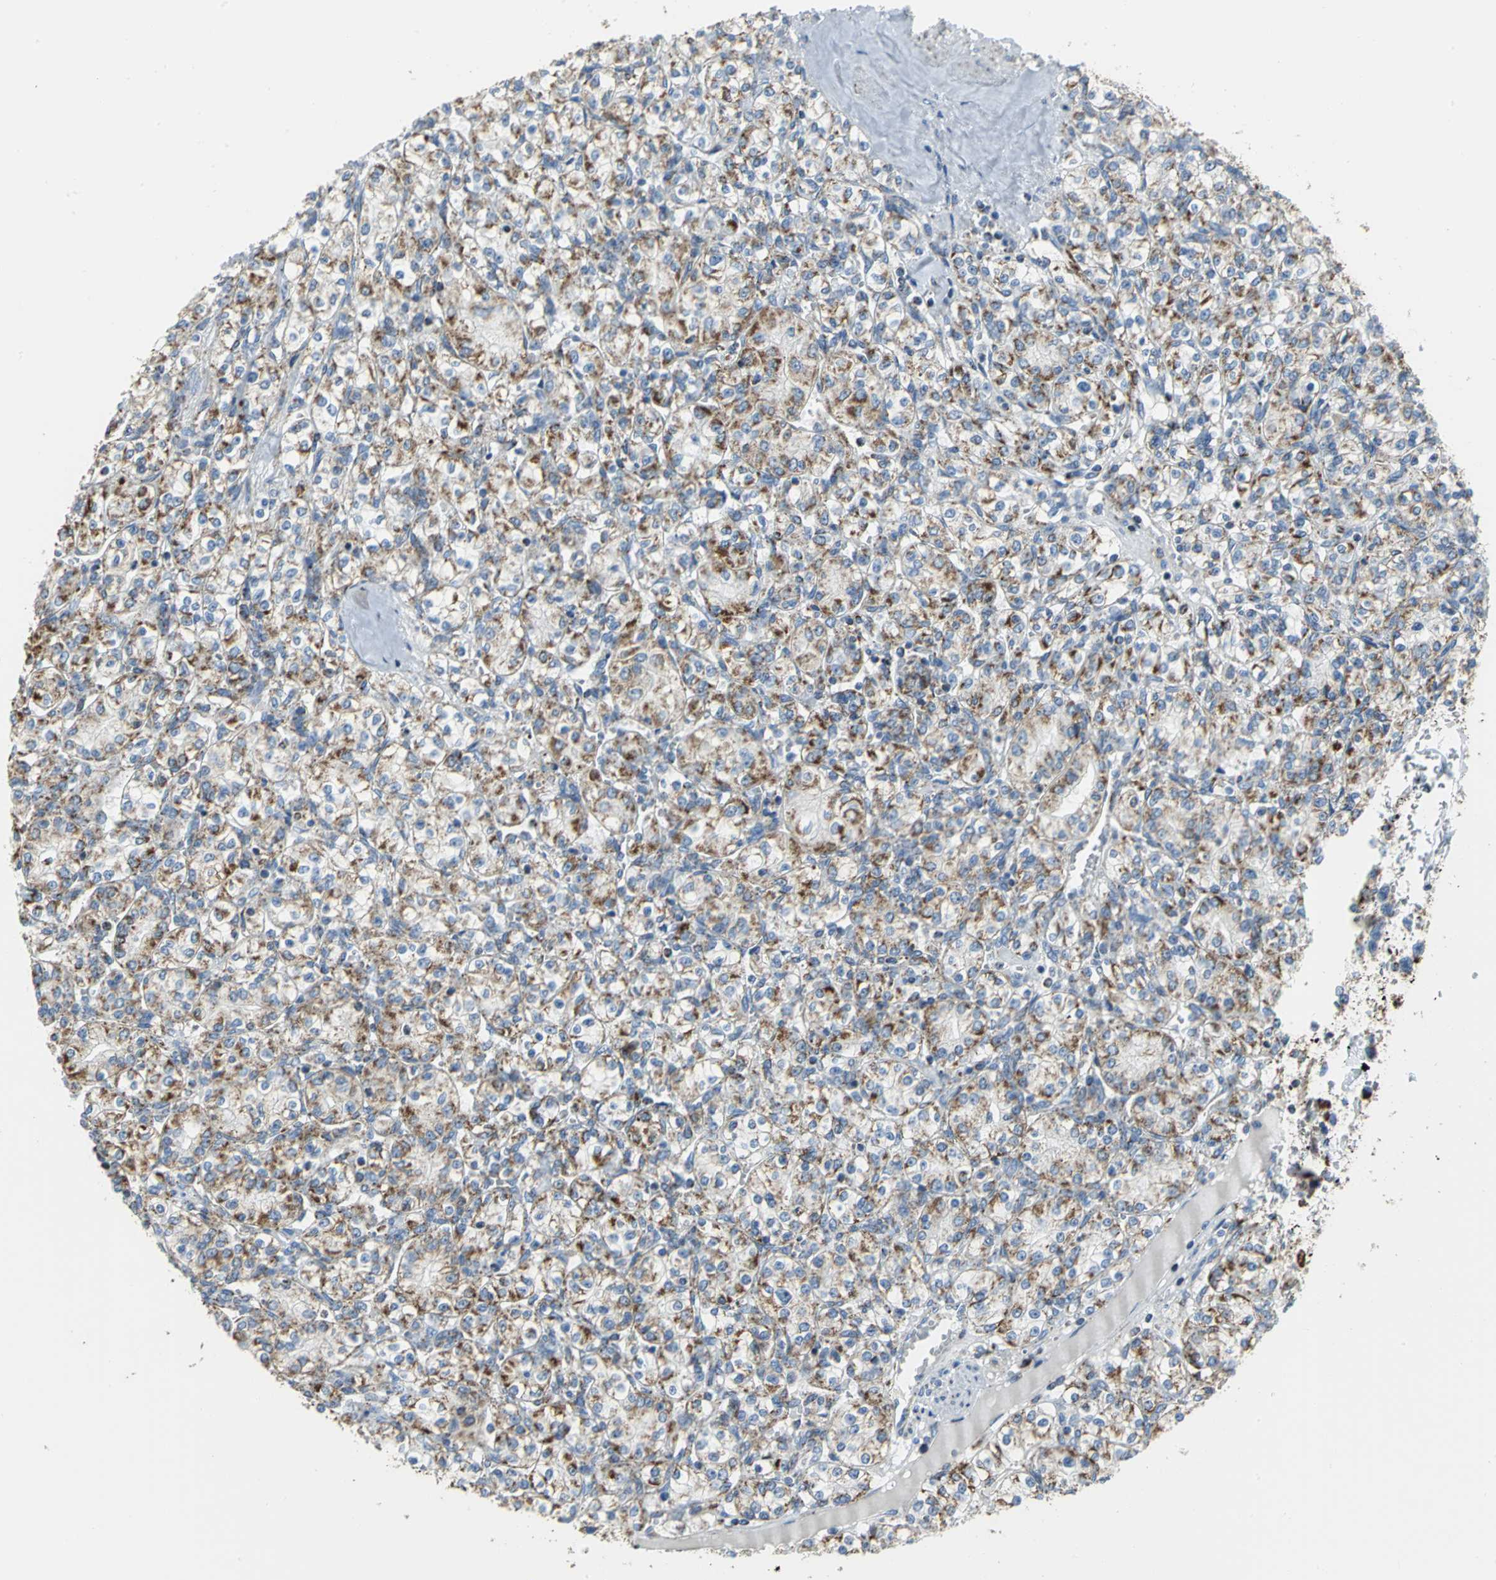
{"staining": {"intensity": "moderate", "quantity": "<25%", "location": "cytoplasmic/membranous"}, "tissue": "renal cancer", "cell_type": "Tumor cells", "image_type": "cancer", "snomed": [{"axis": "morphology", "description": "Adenocarcinoma, NOS"}, {"axis": "topography", "description": "Kidney"}], "caption": "Tumor cells demonstrate low levels of moderate cytoplasmic/membranous staining in about <25% of cells in human renal cancer (adenocarcinoma).", "gene": "NTRK1", "patient": {"sex": "male", "age": 77}}